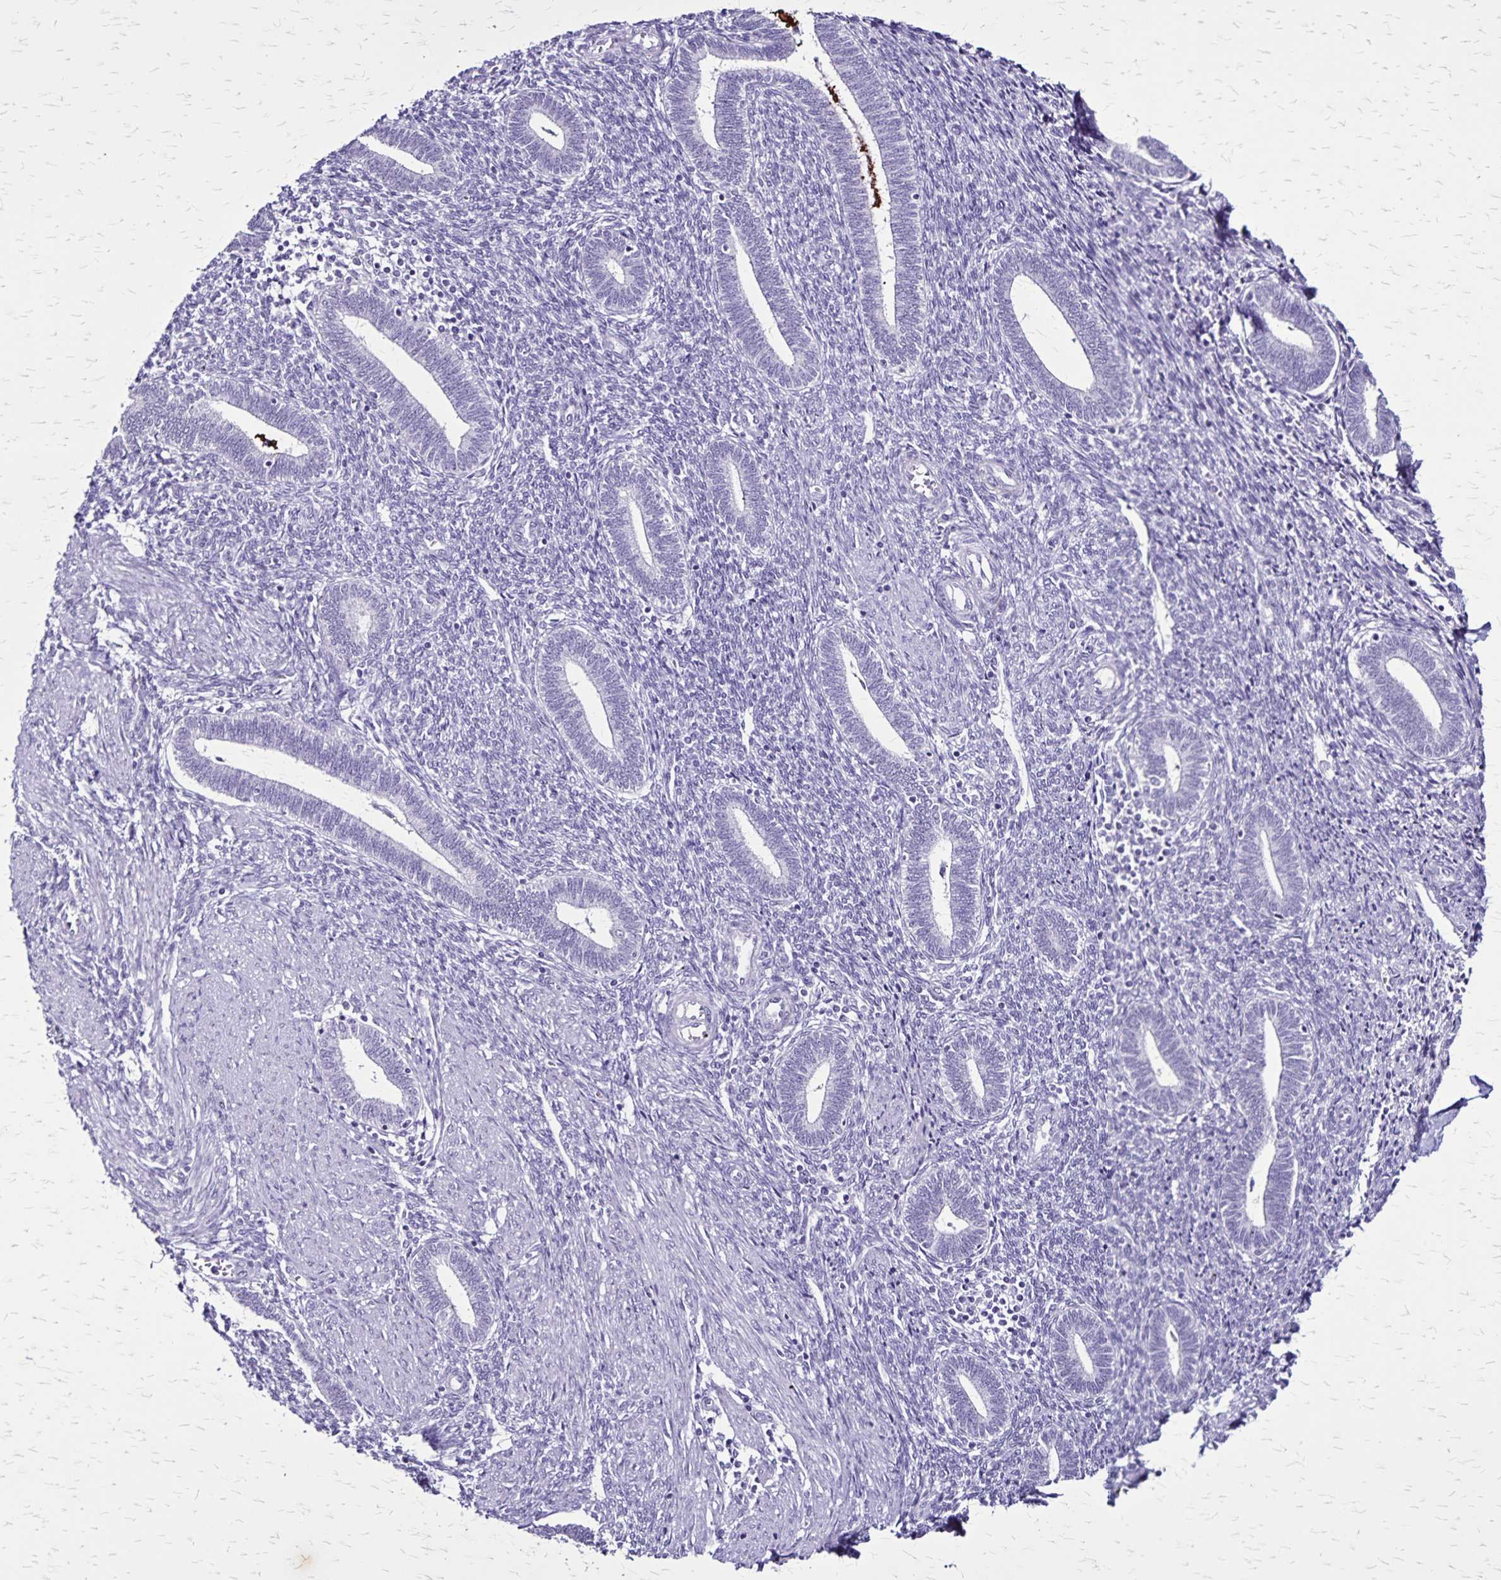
{"staining": {"intensity": "negative", "quantity": "none", "location": "none"}, "tissue": "endometrium", "cell_type": "Cells in endometrial stroma", "image_type": "normal", "snomed": [{"axis": "morphology", "description": "Normal tissue, NOS"}, {"axis": "topography", "description": "Endometrium"}], "caption": "A high-resolution photomicrograph shows immunohistochemistry staining of unremarkable endometrium, which reveals no significant staining in cells in endometrial stroma.", "gene": "KRT2", "patient": {"sex": "female", "age": 42}}